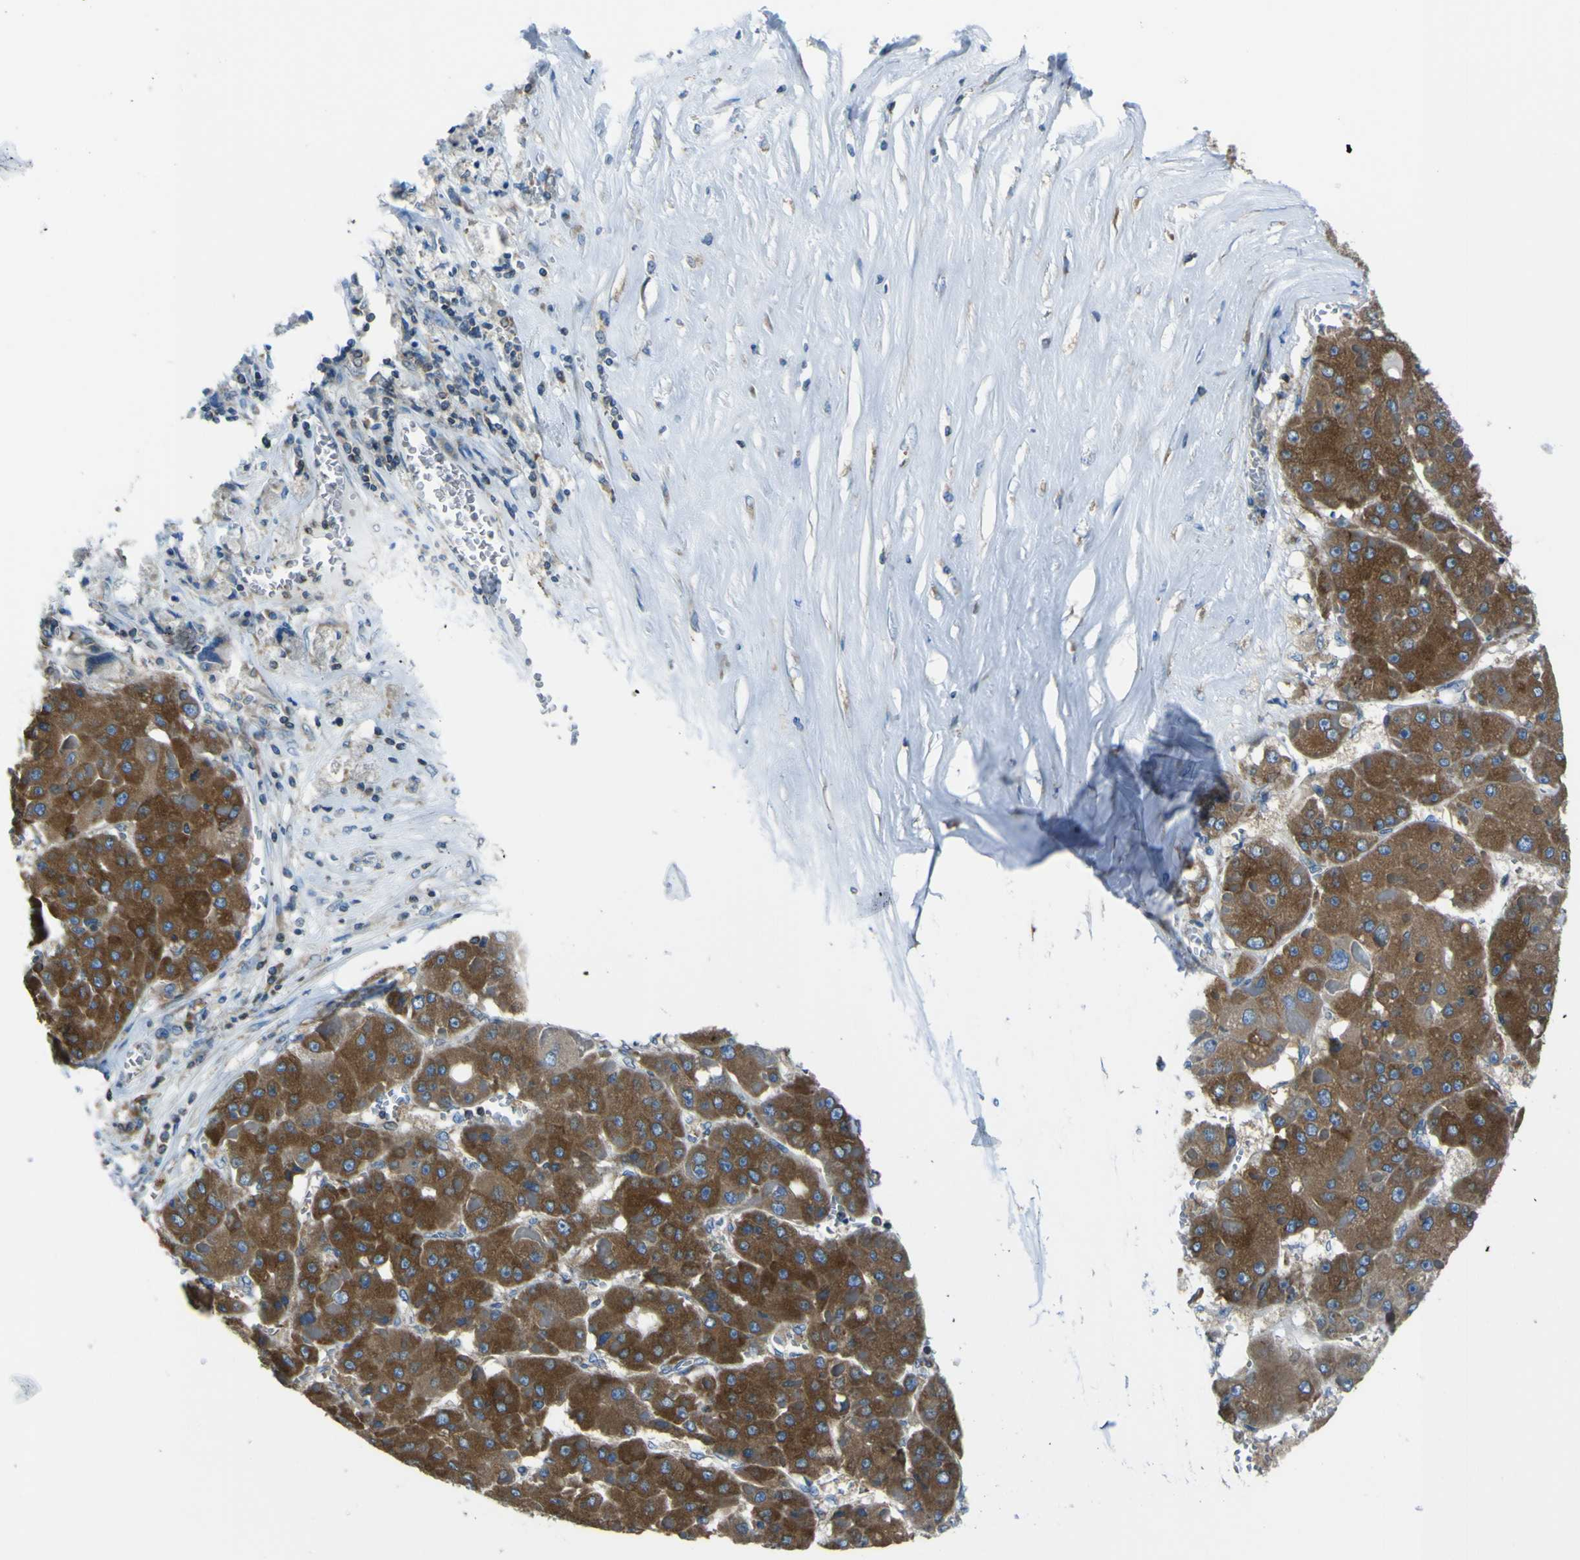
{"staining": {"intensity": "strong", "quantity": ">75%", "location": "cytoplasmic/membranous"}, "tissue": "liver cancer", "cell_type": "Tumor cells", "image_type": "cancer", "snomed": [{"axis": "morphology", "description": "Carcinoma, Hepatocellular, NOS"}, {"axis": "topography", "description": "Liver"}], "caption": "The photomicrograph exhibits immunohistochemical staining of liver cancer. There is strong cytoplasmic/membranous positivity is appreciated in about >75% of tumor cells.", "gene": "STIM1", "patient": {"sex": "female", "age": 73}}